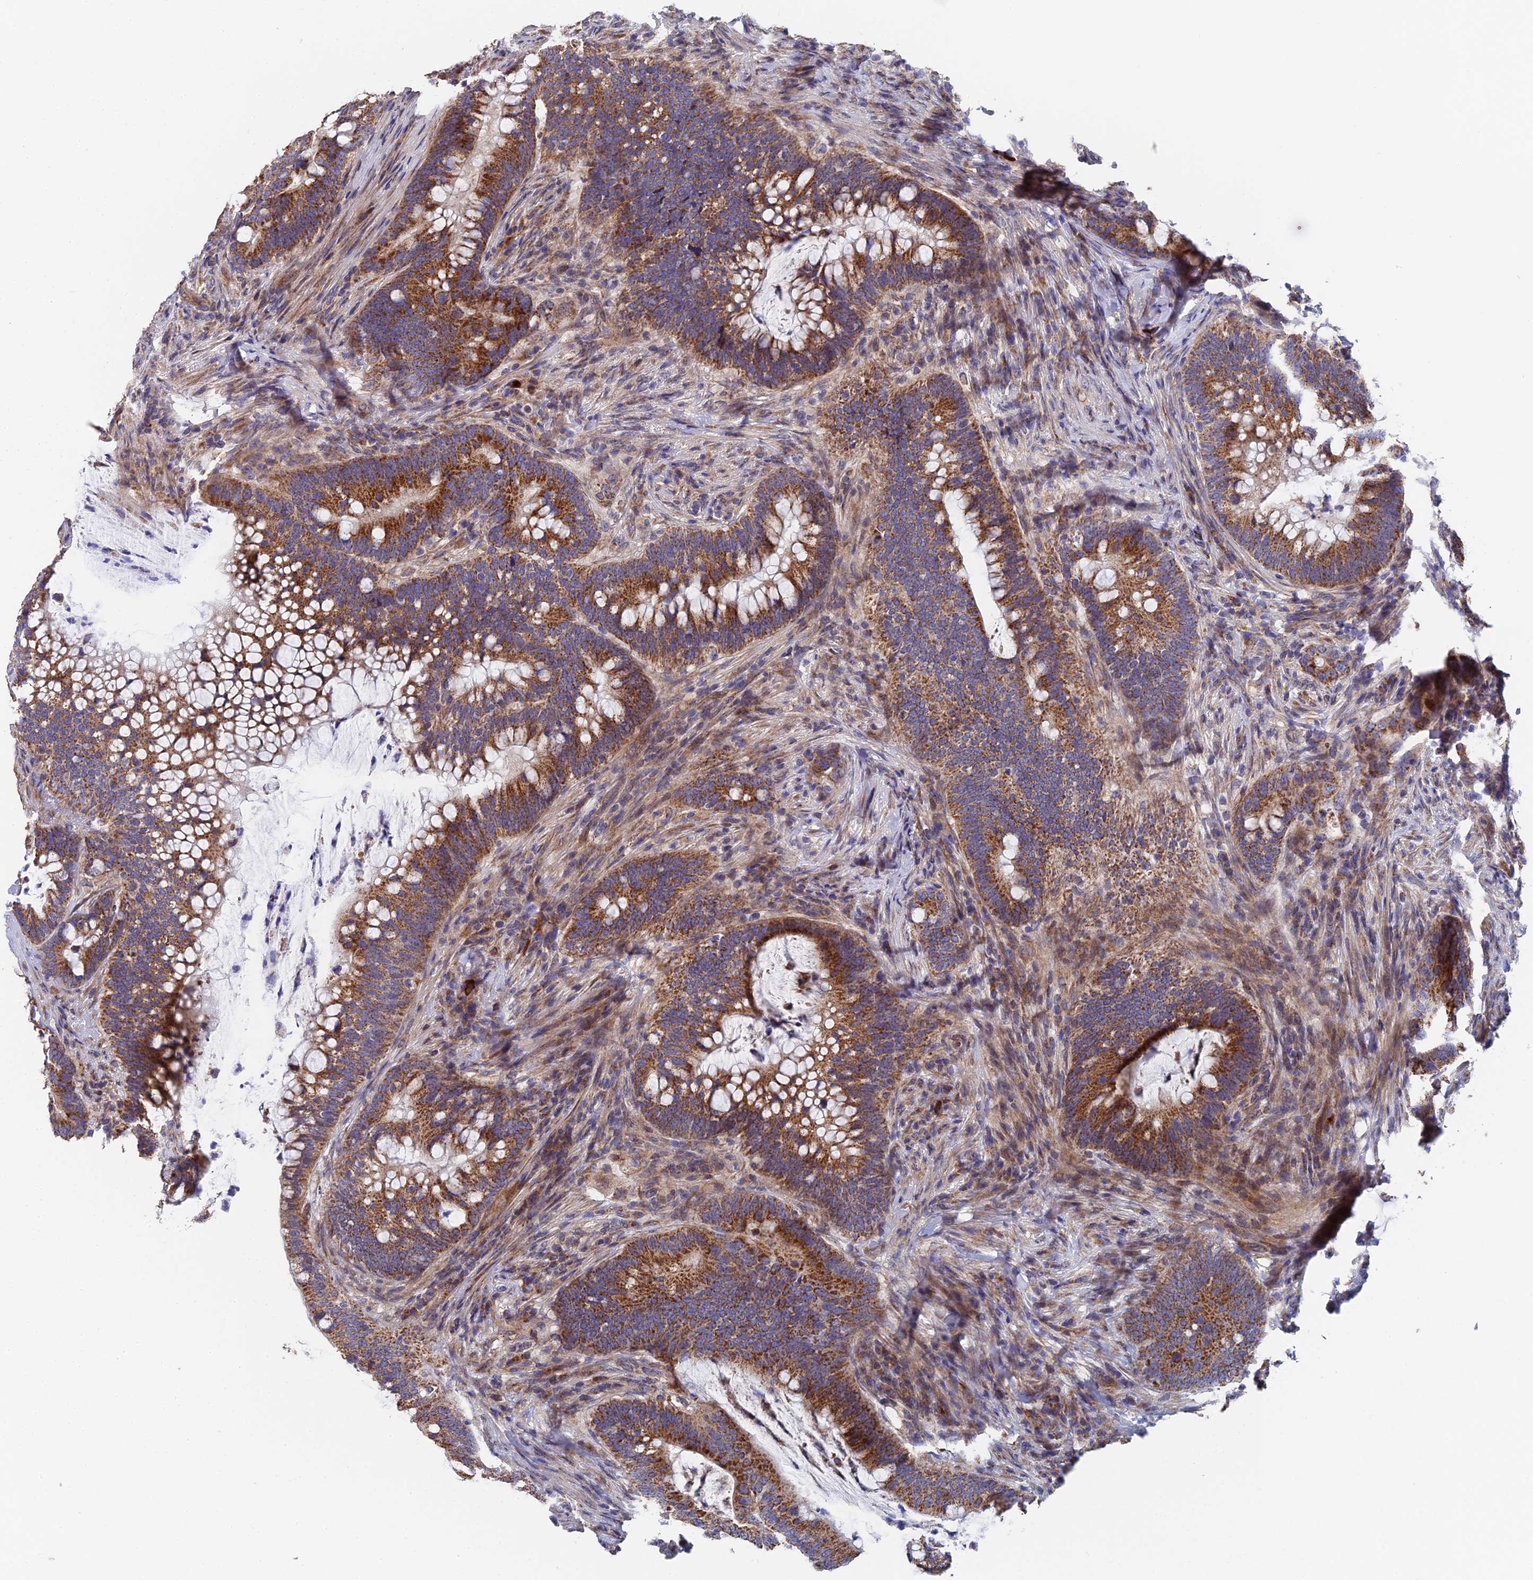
{"staining": {"intensity": "strong", "quantity": ">75%", "location": "cytoplasmic/membranous"}, "tissue": "colorectal cancer", "cell_type": "Tumor cells", "image_type": "cancer", "snomed": [{"axis": "morphology", "description": "Adenocarcinoma, NOS"}, {"axis": "topography", "description": "Colon"}], "caption": "A brown stain labels strong cytoplasmic/membranous expression of a protein in human colorectal adenocarcinoma tumor cells.", "gene": "ECSIT", "patient": {"sex": "female", "age": 66}}